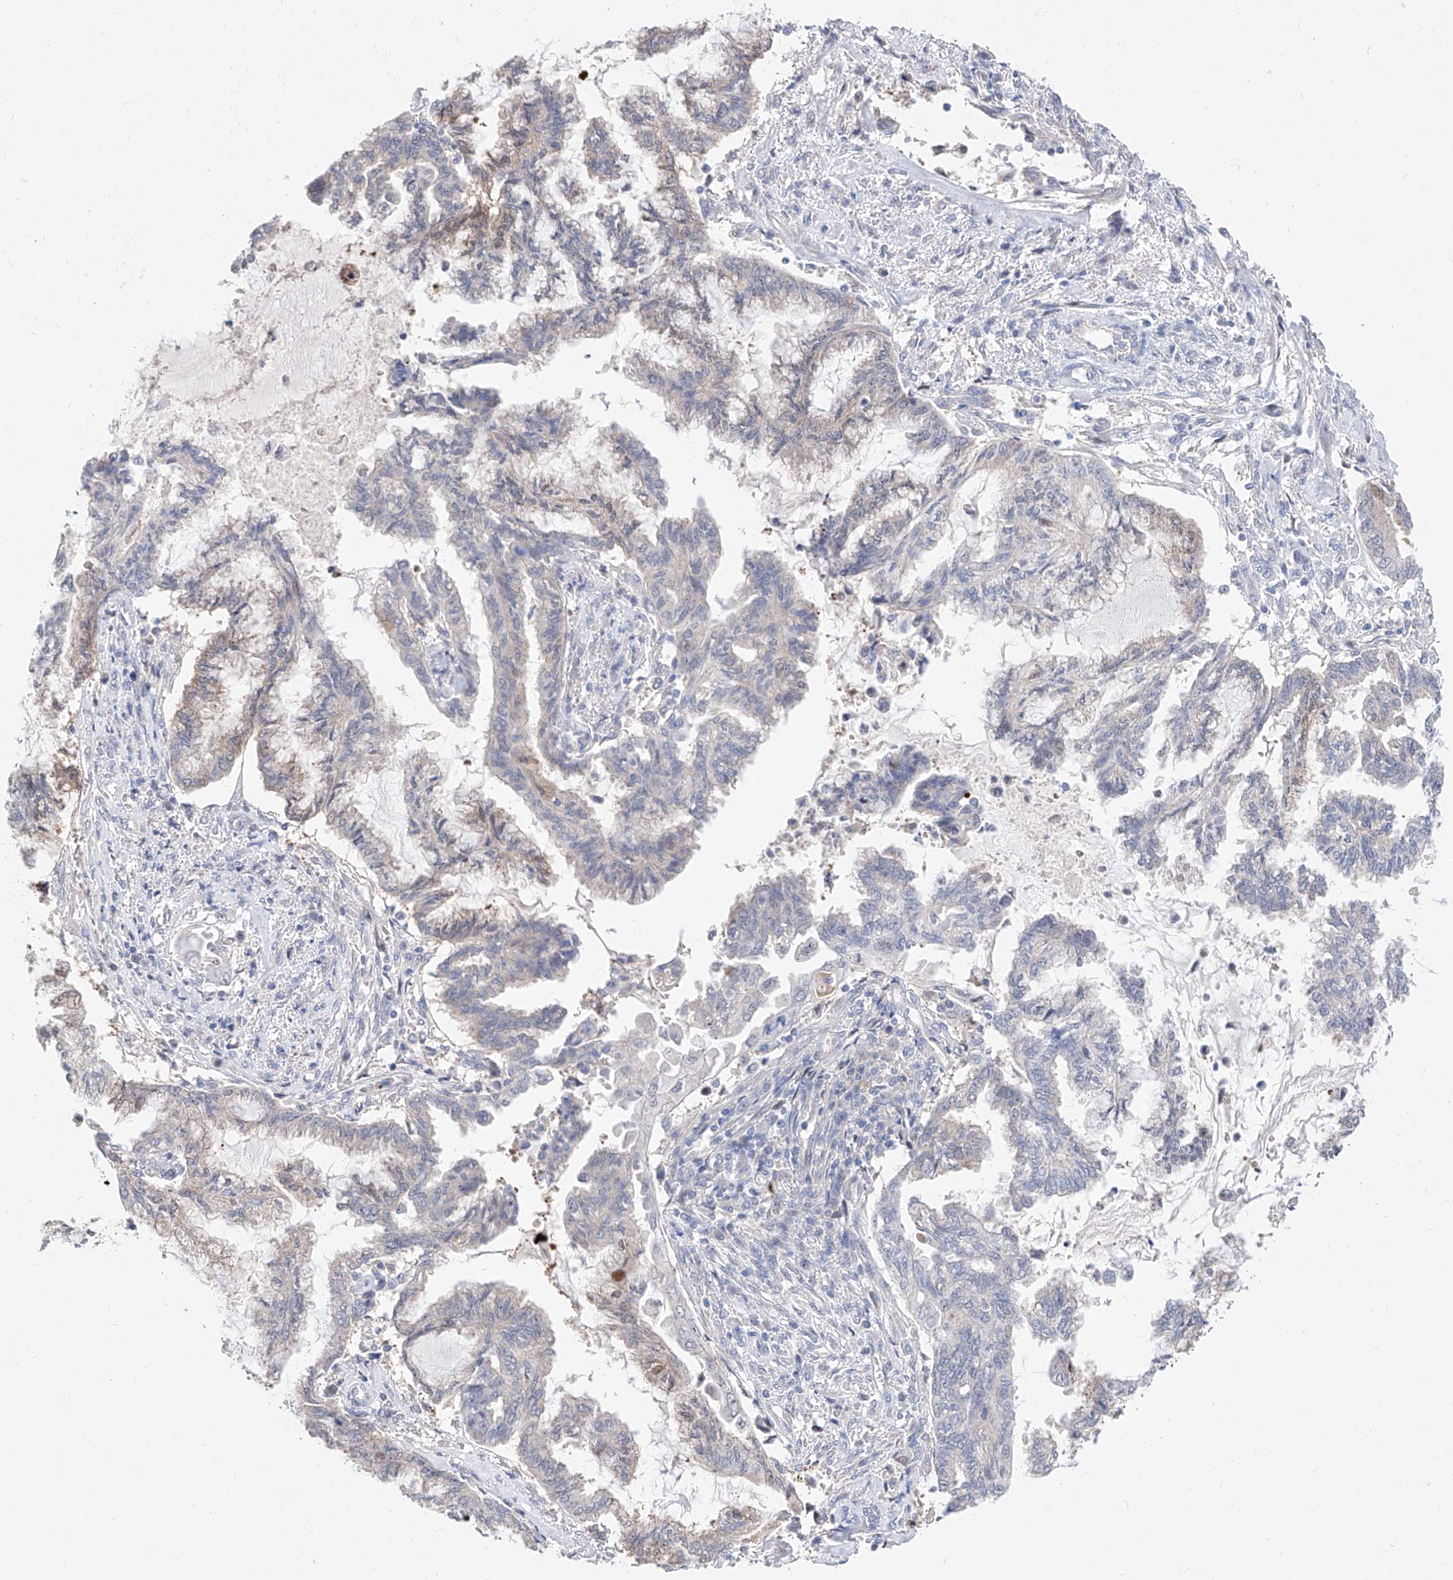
{"staining": {"intensity": "negative", "quantity": "none", "location": "none"}, "tissue": "endometrial cancer", "cell_type": "Tumor cells", "image_type": "cancer", "snomed": [{"axis": "morphology", "description": "Adenocarcinoma, NOS"}, {"axis": "topography", "description": "Endometrium"}], "caption": "Tumor cells are negative for protein expression in human endometrial adenocarcinoma.", "gene": "FUCA2", "patient": {"sex": "female", "age": 86}}